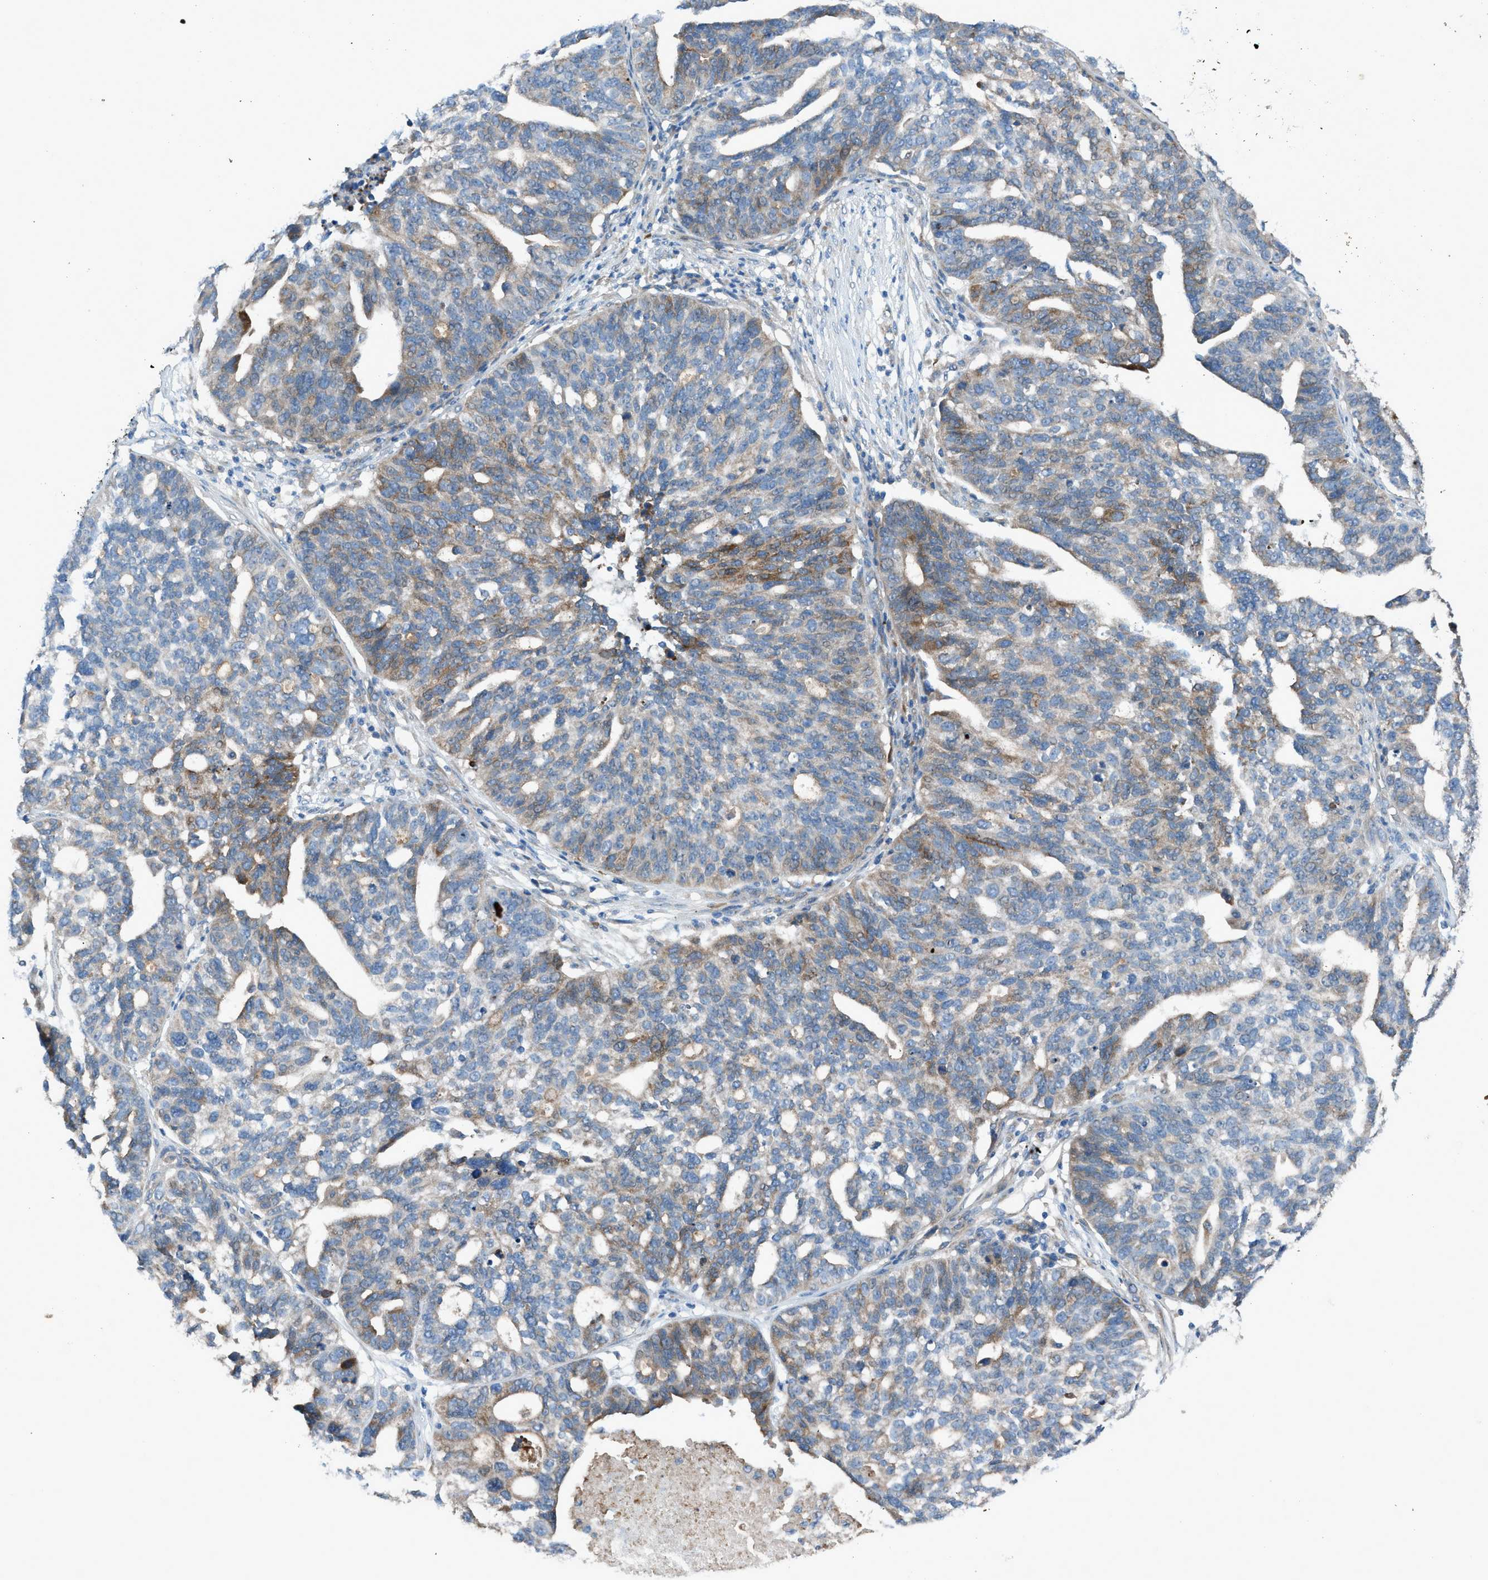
{"staining": {"intensity": "moderate", "quantity": "25%-75%", "location": "cytoplasmic/membranous"}, "tissue": "ovarian cancer", "cell_type": "Tumor cells", "image_type": "cancer", "snomed": [{"axis": "morphology", "description": "Cystadenocarcinoma, serous, NOS"}, {"axis": "topography", "description": "Ovary"}], "caption": "IHC (DAB (3,3'-diaminobenzidine)) staining of ovarian cancer (serous cystadenocarcinoma) demonstrates moderate cytoplasmic/membranous protein positivity in approximately 25%-75% of tumor cells.", "gene": "HEG1", "patient": {"sex": "female", "age": 59}}